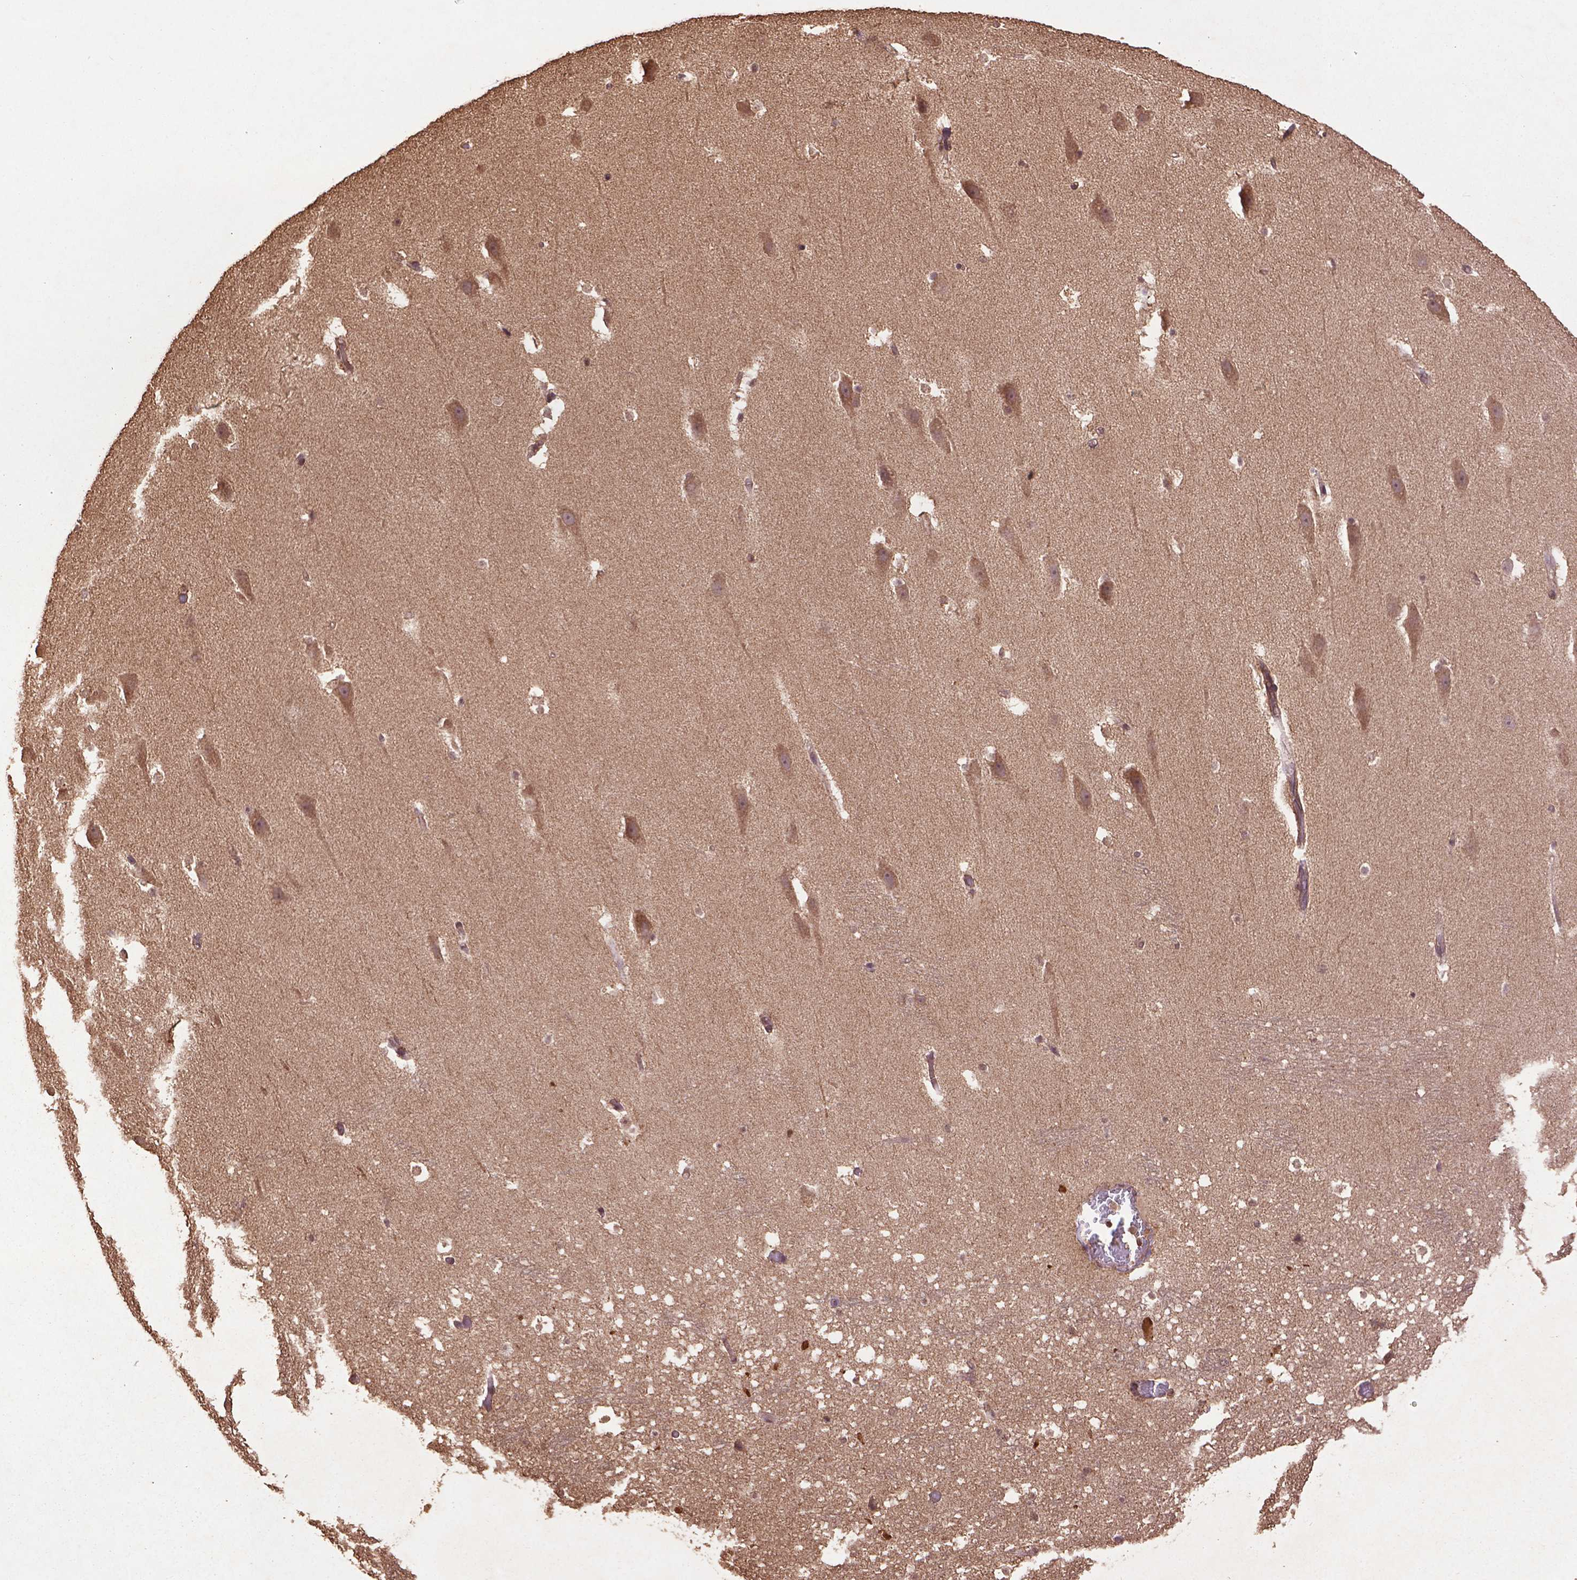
{"staining": {"intensity": "moderate", "quantity": "<25%", "location": "cytoplasmic/membranous,nuclear"}, "tissue": "hippocampus", "cell_type": "Glial cells", "image_type": "normal", "snomed": [{"axis": "morphology", "description": "Normal tissue, NOS"}, {"axis": "topography", "description": "Hippocampus"}], "caption": "Immunohistochemical staining of unremarkable hippocampus demonstrates <25% levels of moderate cytoplasmic/membranous,nuclear protein staining in approximately <25% of glial cells.", "gene": "BABAM1", "patient": {"sex": "male", "age": 26}}